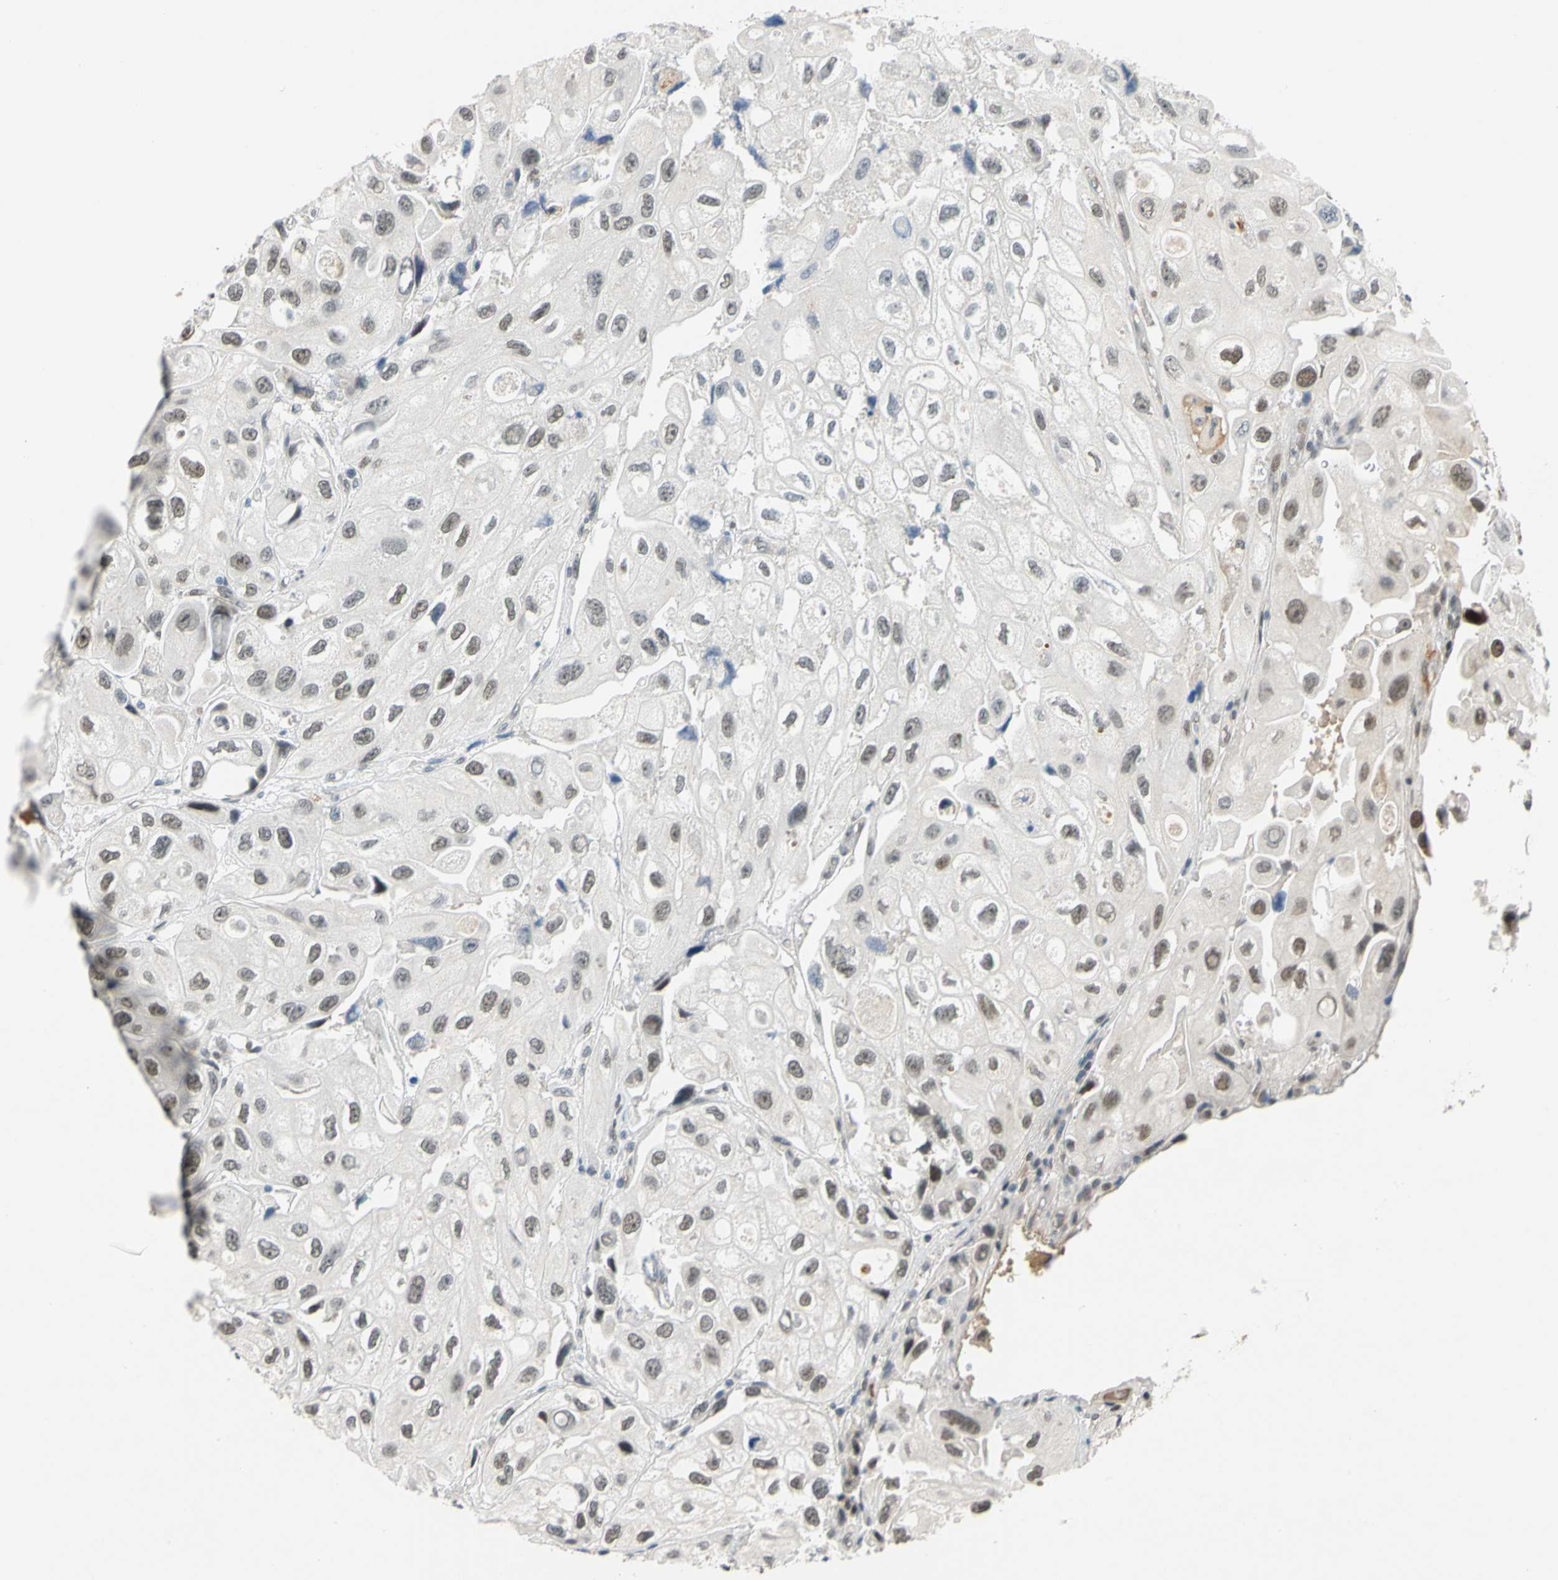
{"staining": {"intensity": "moderate", "quantity": ">75%", "location": "nuclear"}, "tissue": "urothelial cancer", "cell_type": "Tumor cells", "image_type": "cancer", "snomed": [{"axis": "morphology", "description": "Urothelial carcinoma, High grade"}, {"axis": "topography", "description": "Urinary bladder"}], "caption": "This is a histology image of immunohistochemistry staining of urothelial cancer, which shows moderate staining in the nuclear of tumor cells.", "gene": "POGZ", "patient": {"sex": "female", "age": 64}}